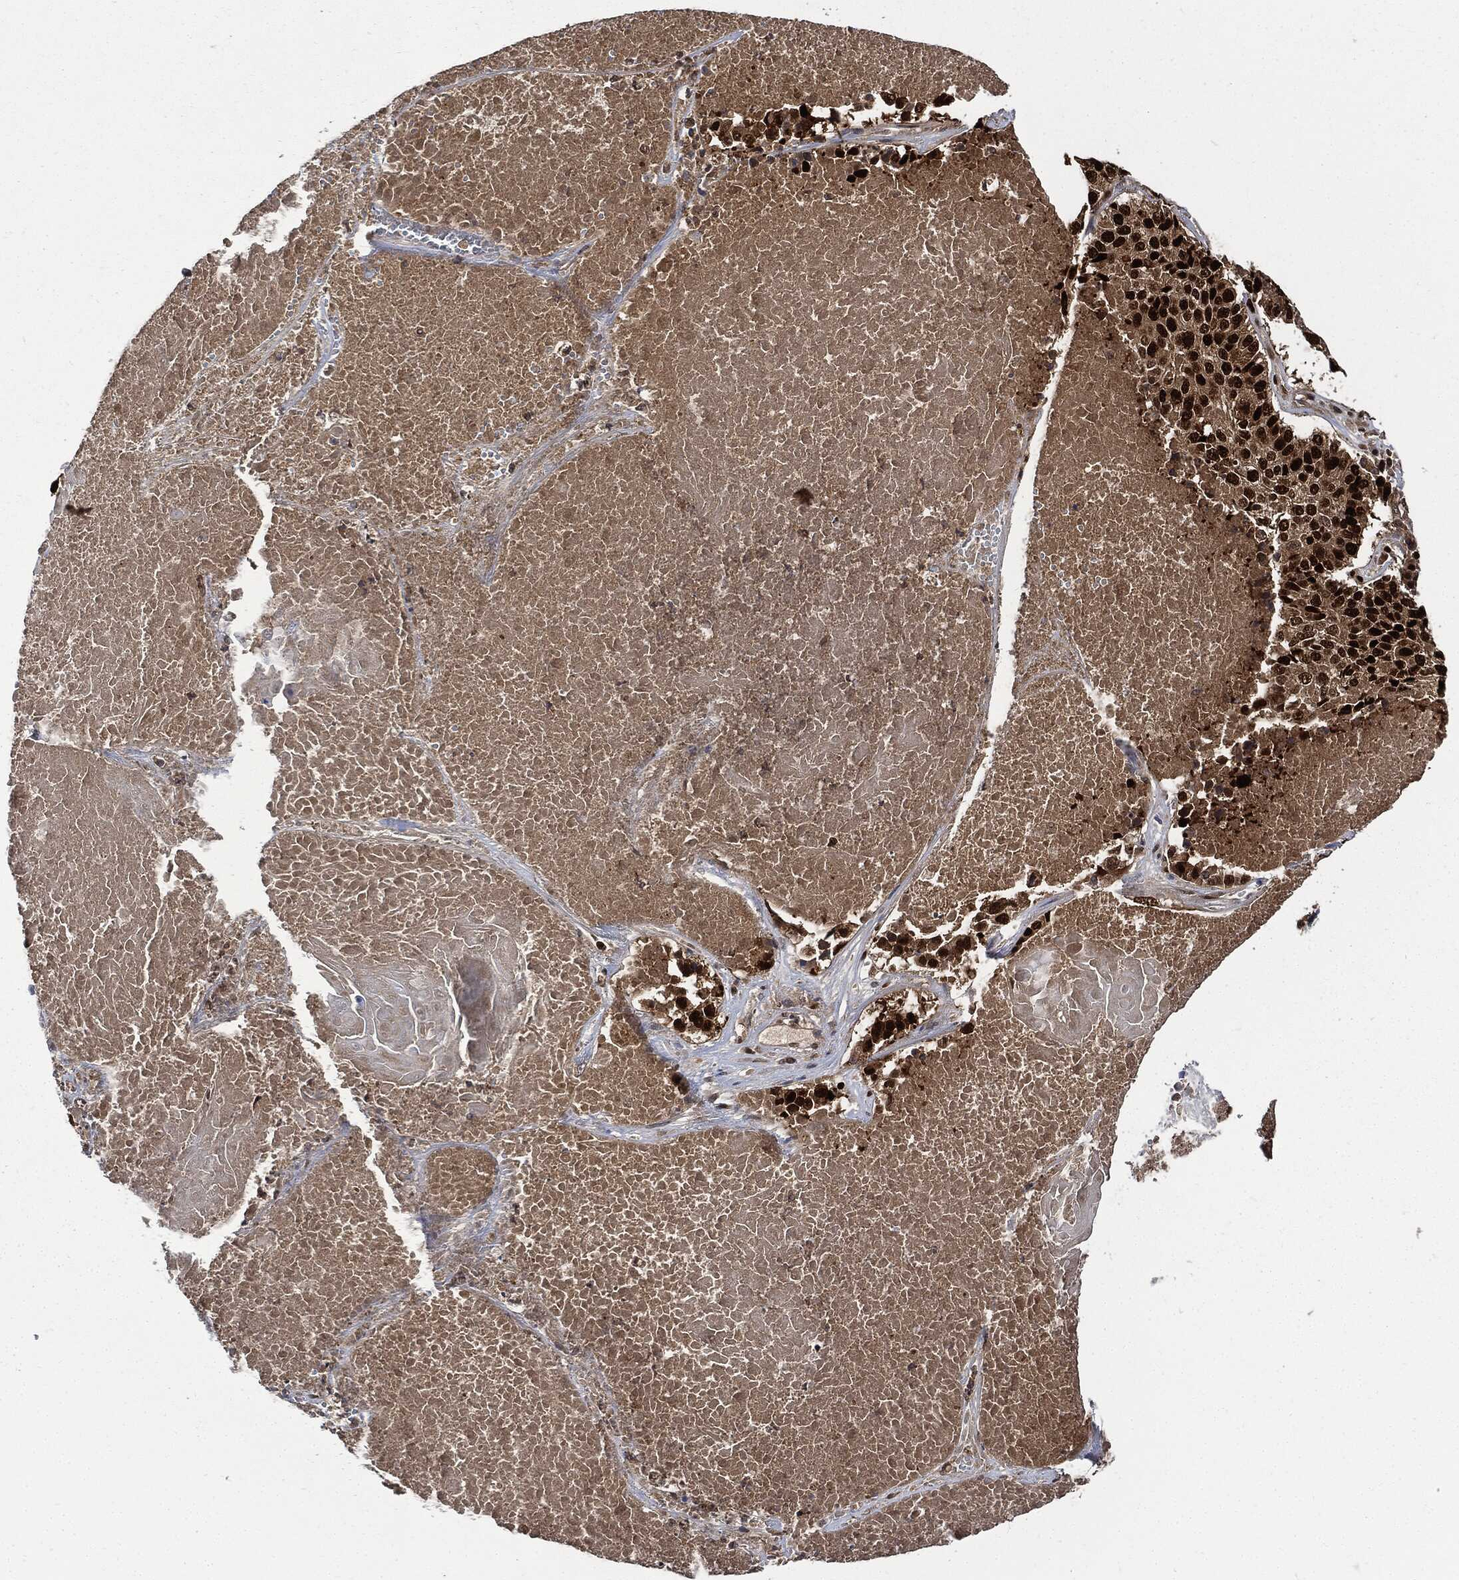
{"staining": {"intensity": "strong", "quantity": ">75%", "location": "nuclear"}, "tissue": "lung cancer", "cell_type": "Tumor cells", "image_type": "cancer", "snomed": [{"axis": "morphology", "description": "Squamous cell carcinoma, NOS"}, {"axis": "topography", "description": "Lung"}], "caption": "About >75% of tumor cells in human lung cancer exhibit strong nuclear protein expression as visualized by brown immunohistochemical staining.", "gene": "PCNA", "patient": {"sex": "male", "age": 64}}